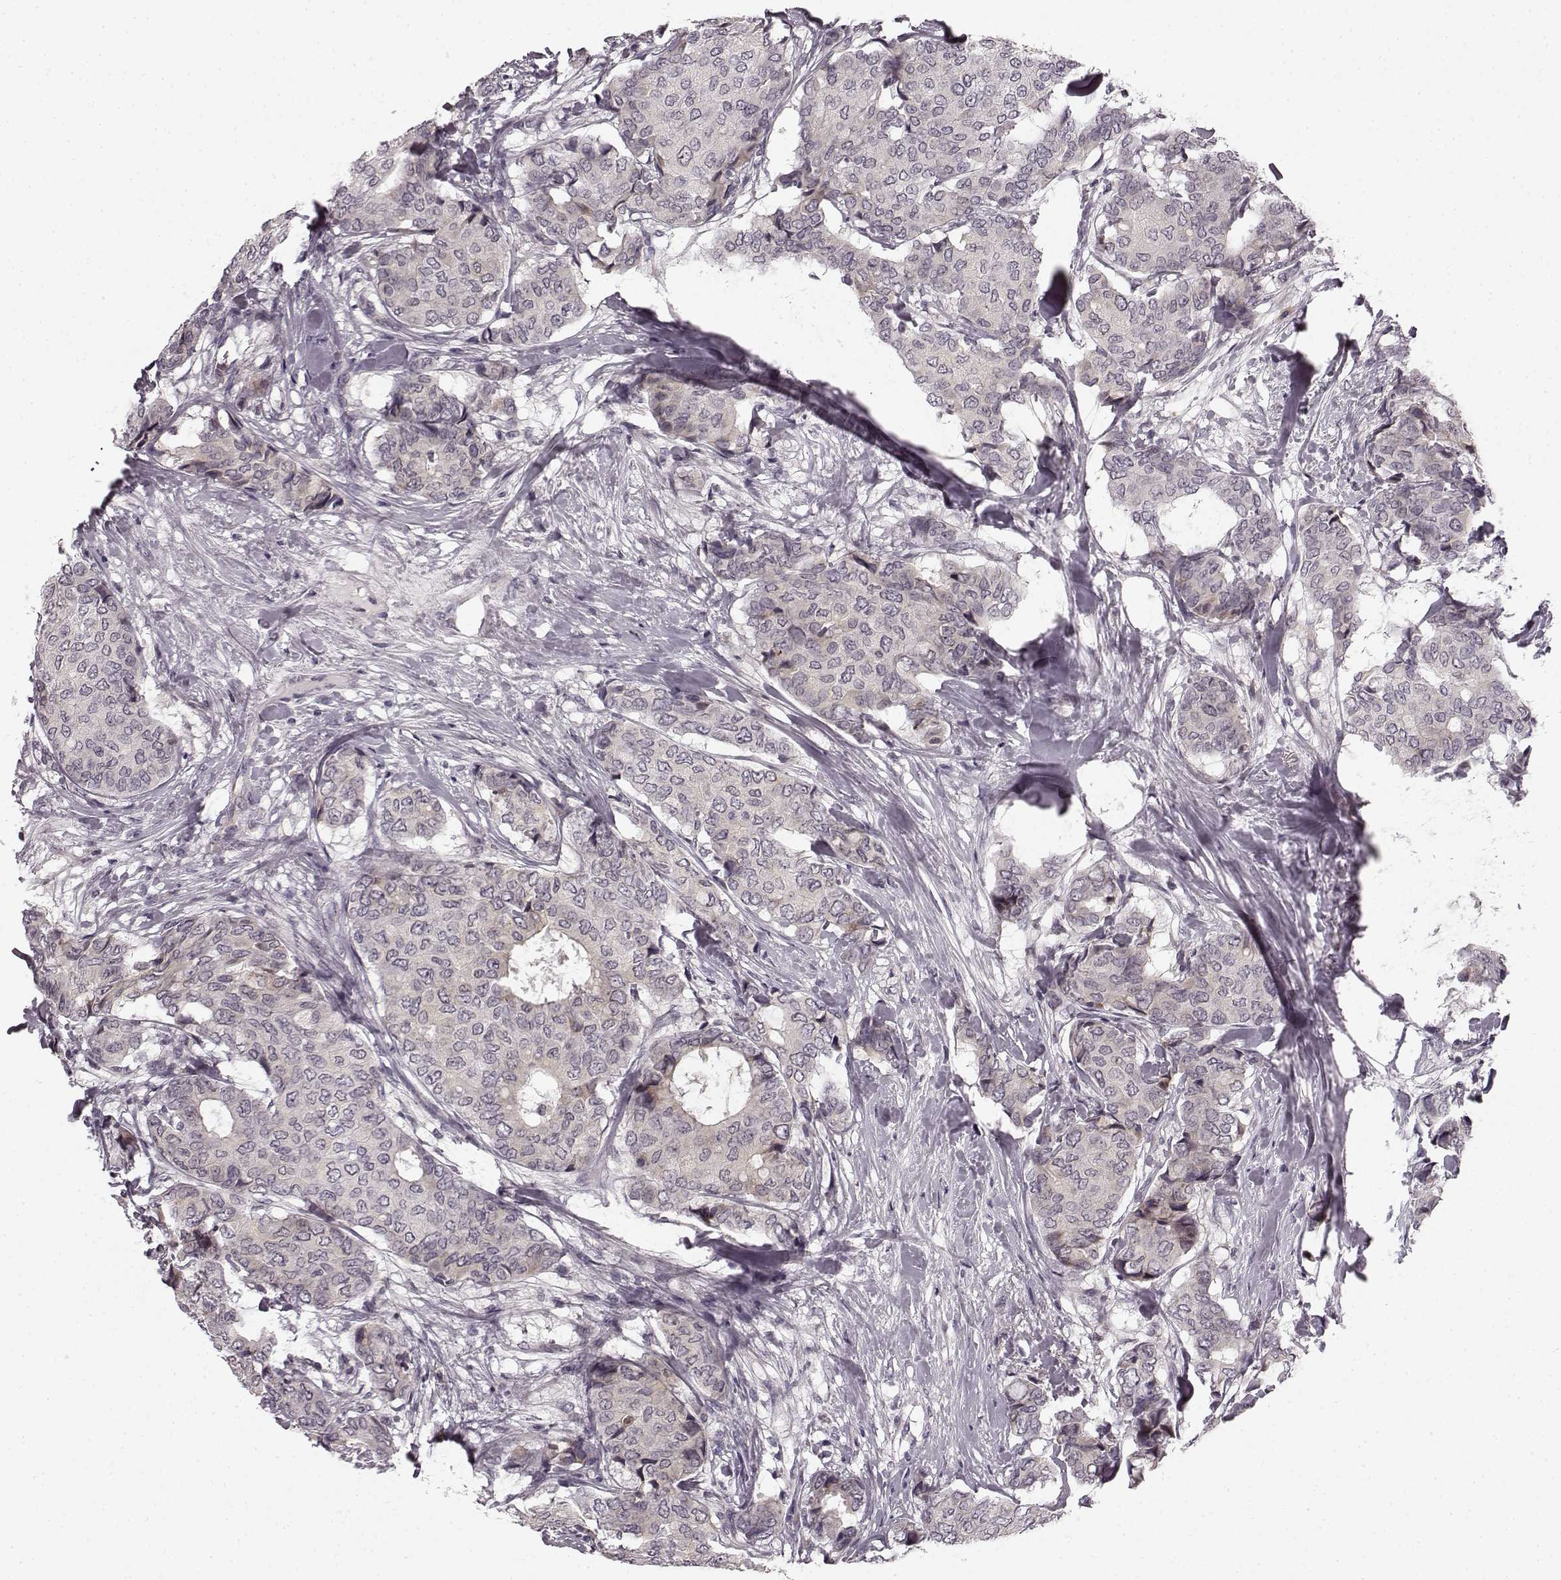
{"staining": {"intensity": "negative", "quantity": "none", "location": "none"}, "tissue": "breast cancer", "cell_type": "Tumor cells", "image_type": "cancer", "snomed": [{"axis": "morphology", "description": "Duct carcinoma"}, {"axis": "topography", "description": "Breast"}], "caption": "Tumor cells are negative for brown protein staining in breast cancer.", "gene": "FAM234B", "patient": {"sex": "female", "age": 75}}